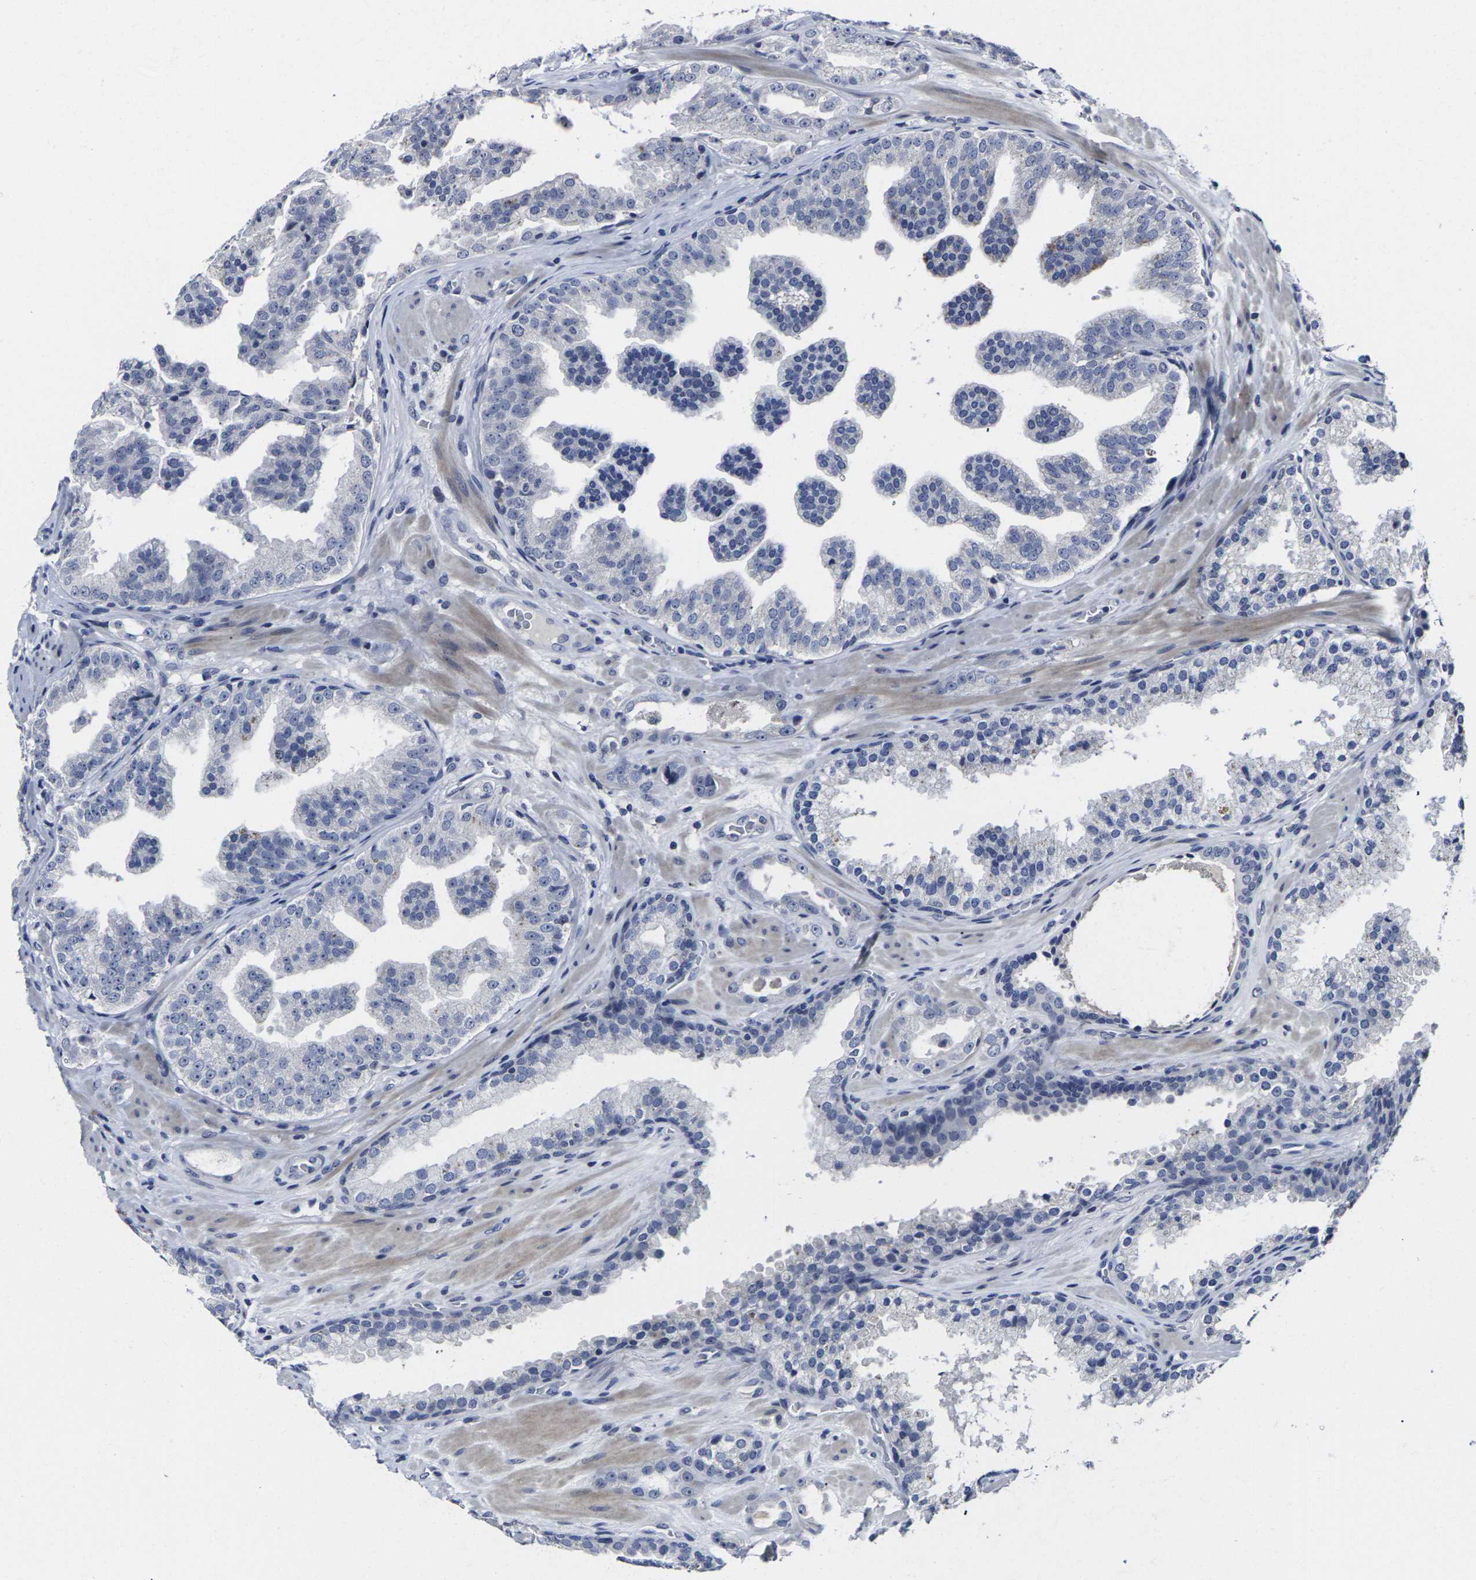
{"staining": {"intensity": "negative", "quantity": "none", "location": "none"}, "tissue": "prostate cancer", "cell_type": "Tumor cells", "image_type": "cancer", "snomed": [{"axis": "morphology", "description": "Adenocarcinoma, High grade"}, {"axis": "topography", "description": "Prostate"}], "caption": "Micrograph shows no protein positivity in tumor cells of prostate adenocarcinoma (high-grade) tissue.", "gene": "MSANTD4", "patient": {"sex": "male", "age": 65}}